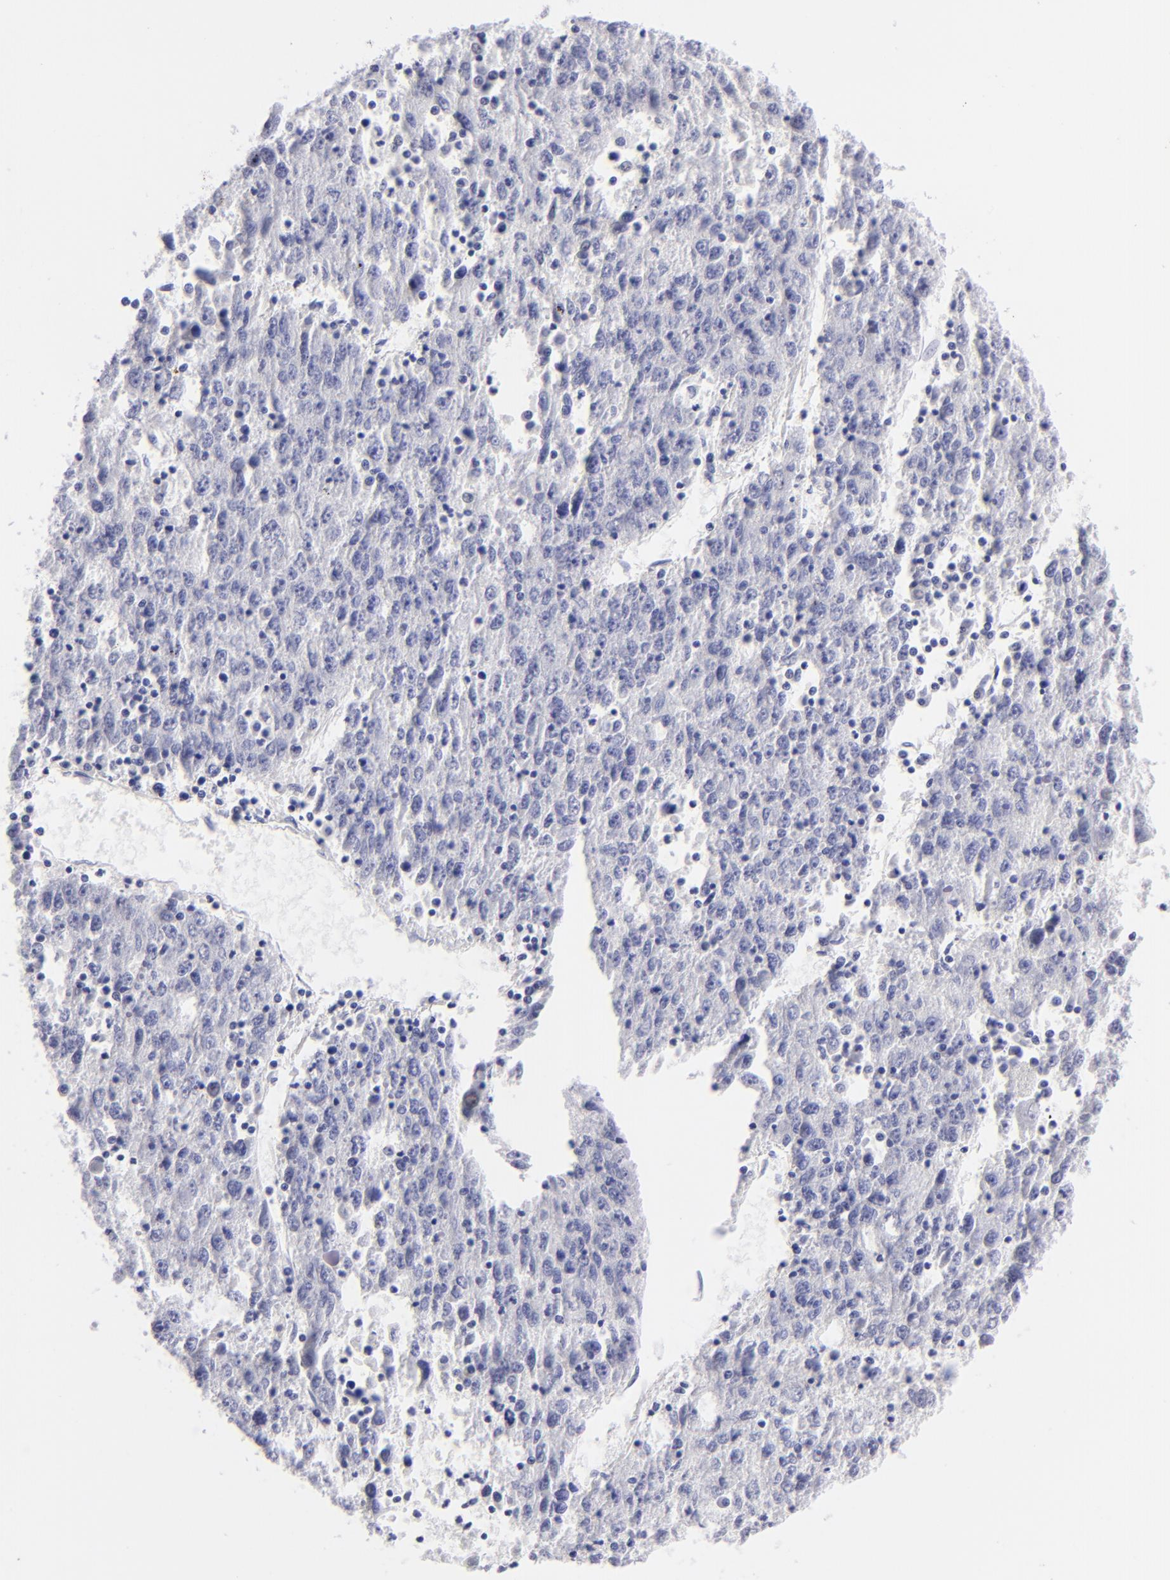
{"staining": {"intensity": "negative", "quantity": "none", "location": "none"}, "tissue": "liver cancer", "cell_type": "Tumor cells", "image_type": "cancer", "snomed": [{"axis": "morphology", "description": "Carcinoma, Hepatocellular, NOS"}, {"axis": "topography", "description": "Liver"}], "caption": "This is an immunohistochemistry (IHC) image of hepatocellular carcinoma (liver). There is no positivity in tumor cells.", "gene": "SLC1A3", "patient": {"sex": "male", "age": 49}}